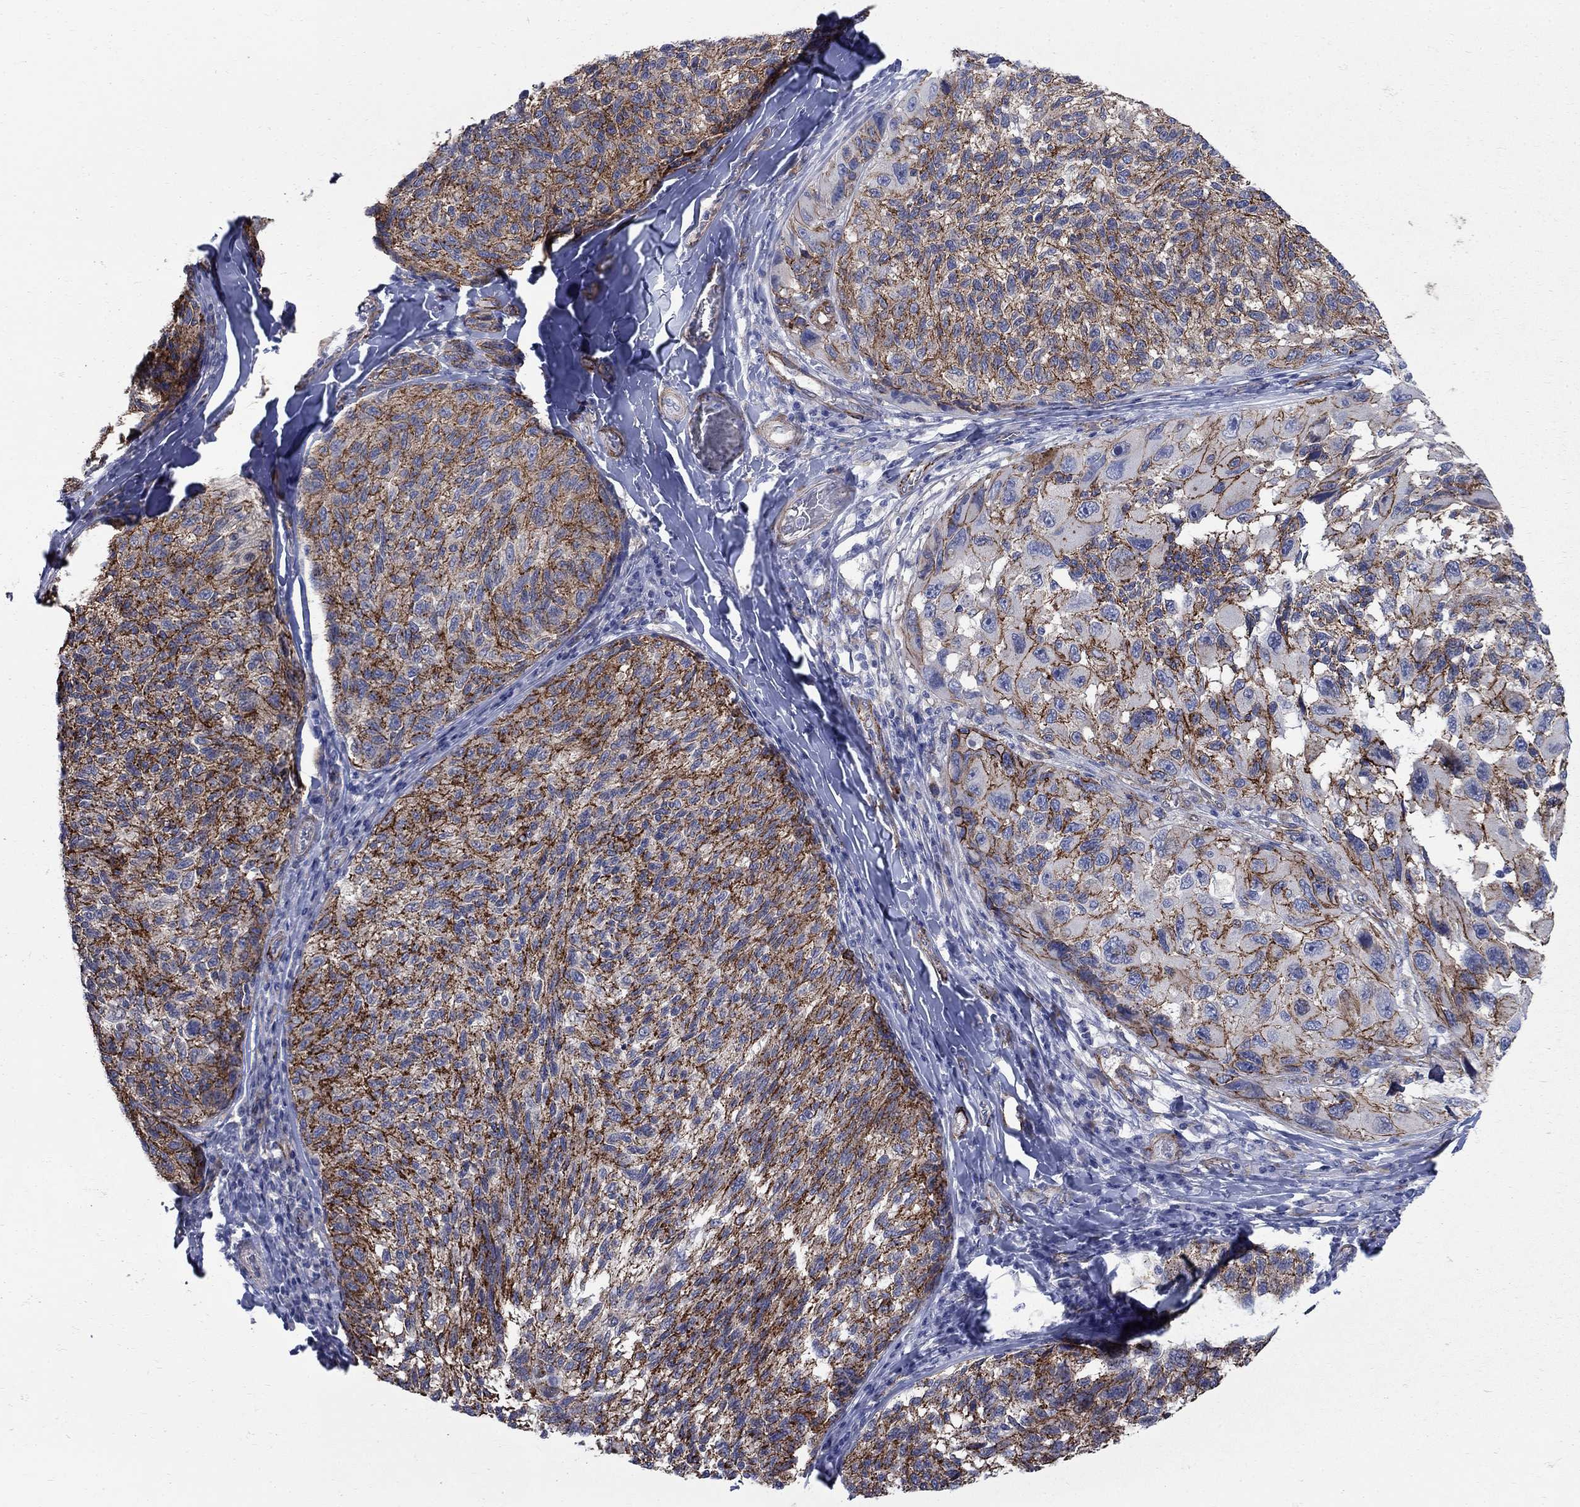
{"staining": {"intensity": "strong", "quantity": "25%-75%", "location": "cytoplasmic/membranous"}, "tissue": "melanoma", "cell_type": "Tumor cells", "image_type": "cancer", "snomed": [{"axis": "morphology", "description": "Malignant melanoma, NOS"}, {"axis": "topography", "description": "Skin"}], "caption": "Human malignant melanoma stained with a brown dye demonstrates strong cytoplasmic/membranous positive positivity in about 25%-75% of tumor cells.", "gene": "SEPTIN8", "patient": {"sex": "female", "age": 73}}